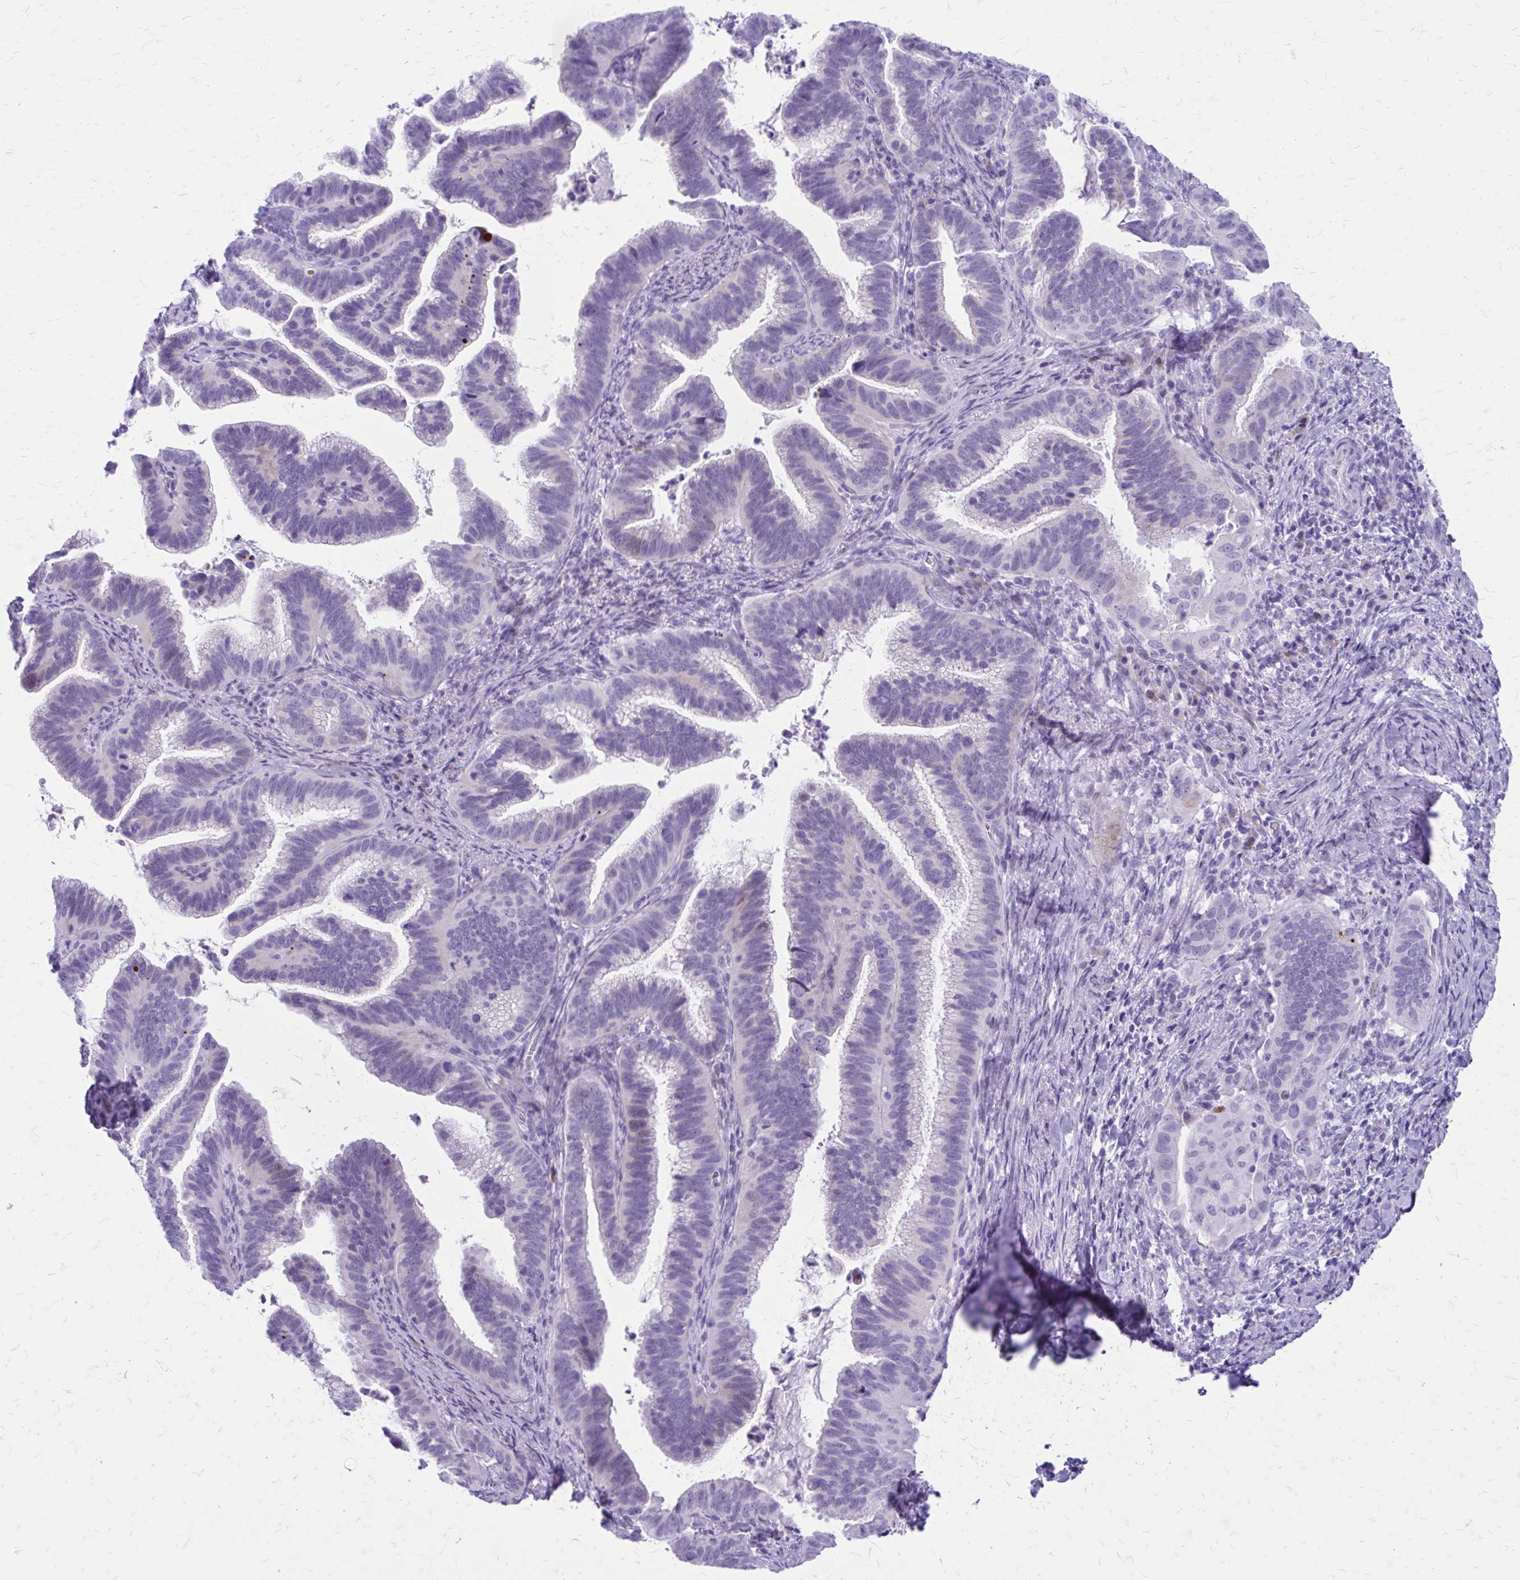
{"staining": {"intensity": "negative", "quantity": "none", "location": "none"}, "tissue": "cervical cancer", "cell_type": "Tumor cells", "image_type": "cancer", "snomed": [{"axis": "morphology", "description": "Adenocarcinoma, NOS"}, {"axis": "topography", "description": "Cervix"}], "caption": "Immunohistochemistry (IHC) of cervical adenocarcinoma displays no expression in tumor cells.", "gene": "LCN15", "patient": {"sex": "female", "age": 61}}